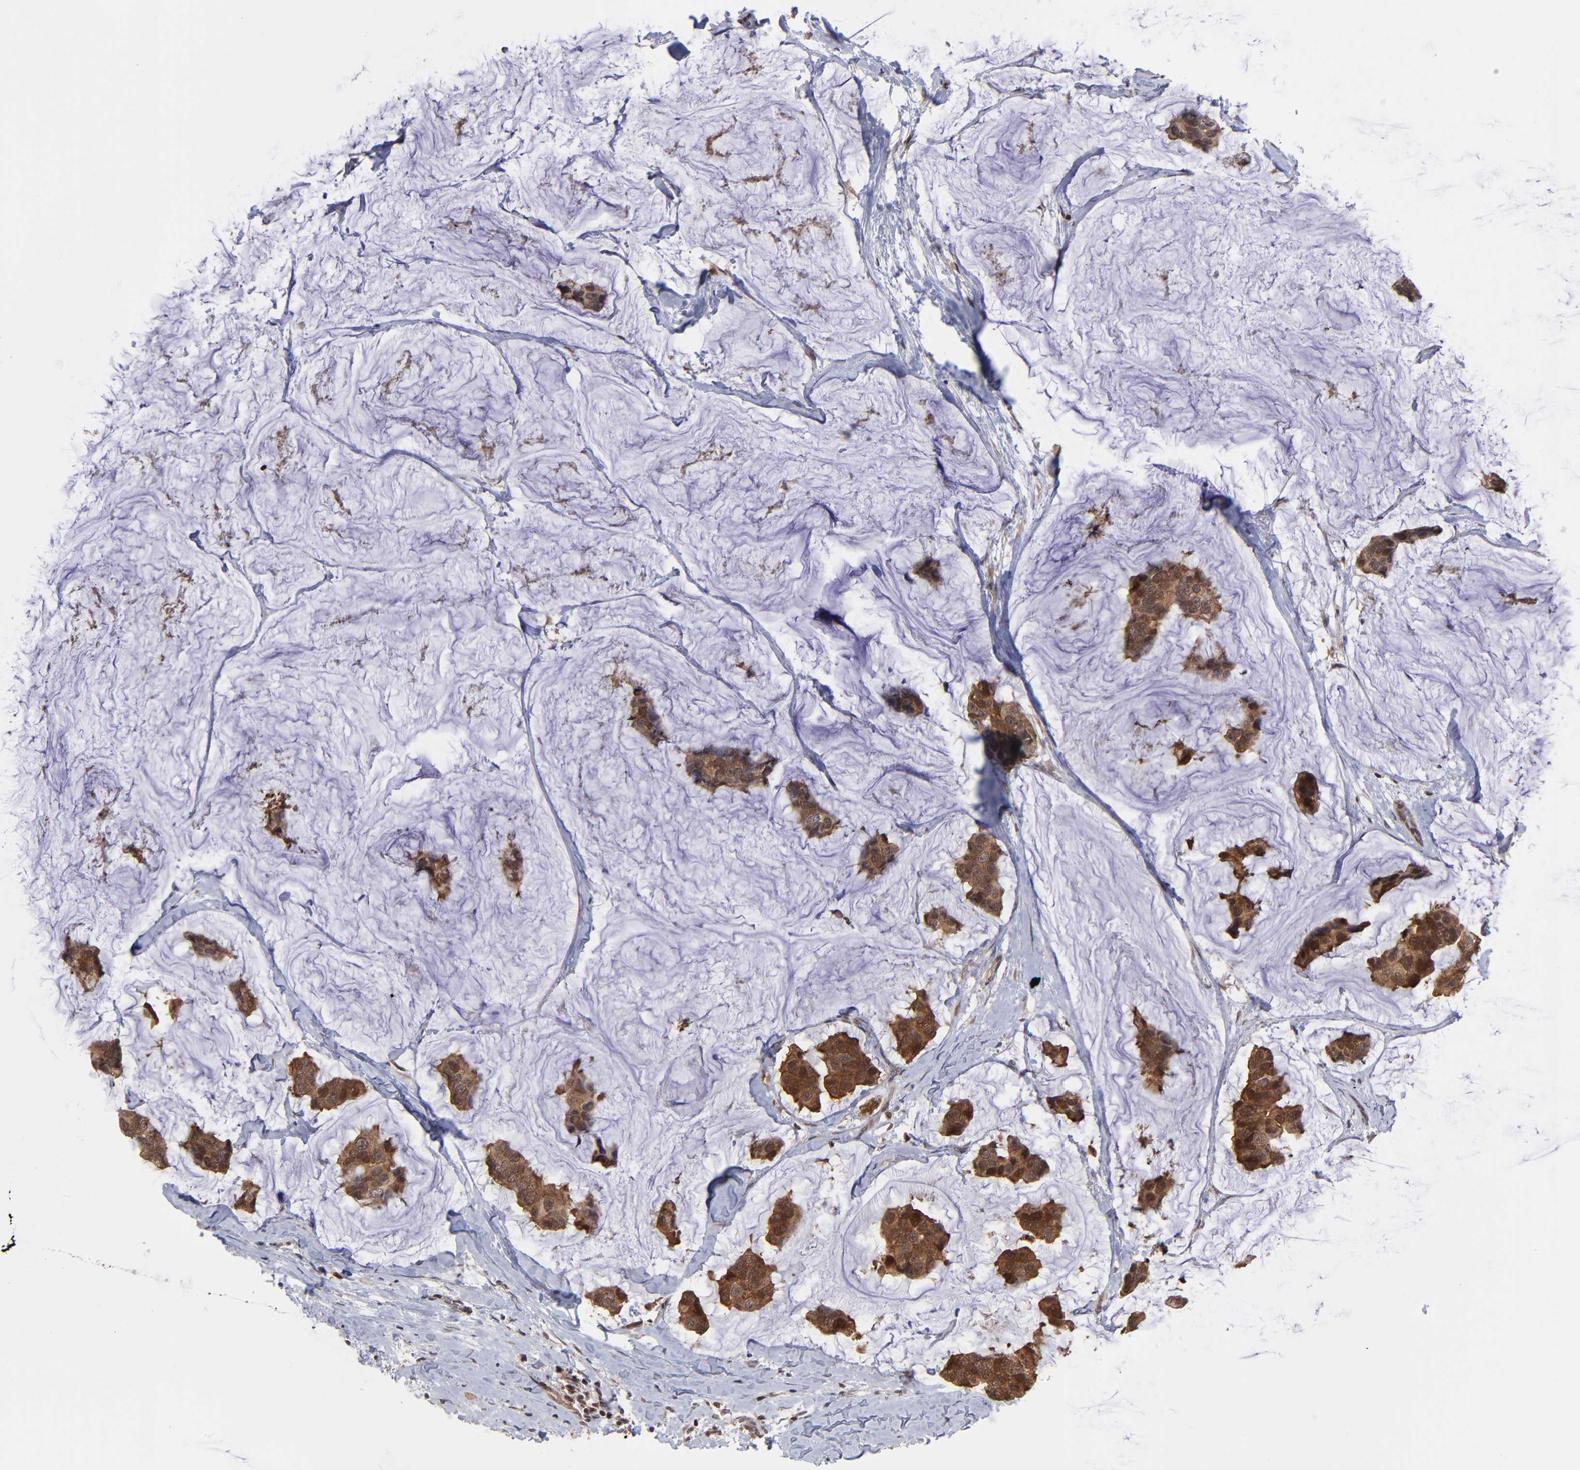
{"staining": {"intensity": "strong", "quantity": ">75%", "location": "cytoplasmic/membranous"}, "tissue": "breast cancer", "cell_type": "Tumor cells", "image_type": "cancer", "snomed": [{"axis": "morphology", "description": "Normal tissue, NOS"}, {"axis": "morphology", "description": "Duct carcinoma"}, {"axis": "topography", "description": "Breast"}], "caption": "DAB immunohistochemical staining of breast cancer (intraductal carcinoma) demonstrates strong cytoplasmic/membranous protein staining in approximately >75% of tumor cells. The protein of interest is shown in brown color, while the nuclei are stained blue.", "gene": "UBE2L6", "patient": {"sex": "female", "age": 50}}